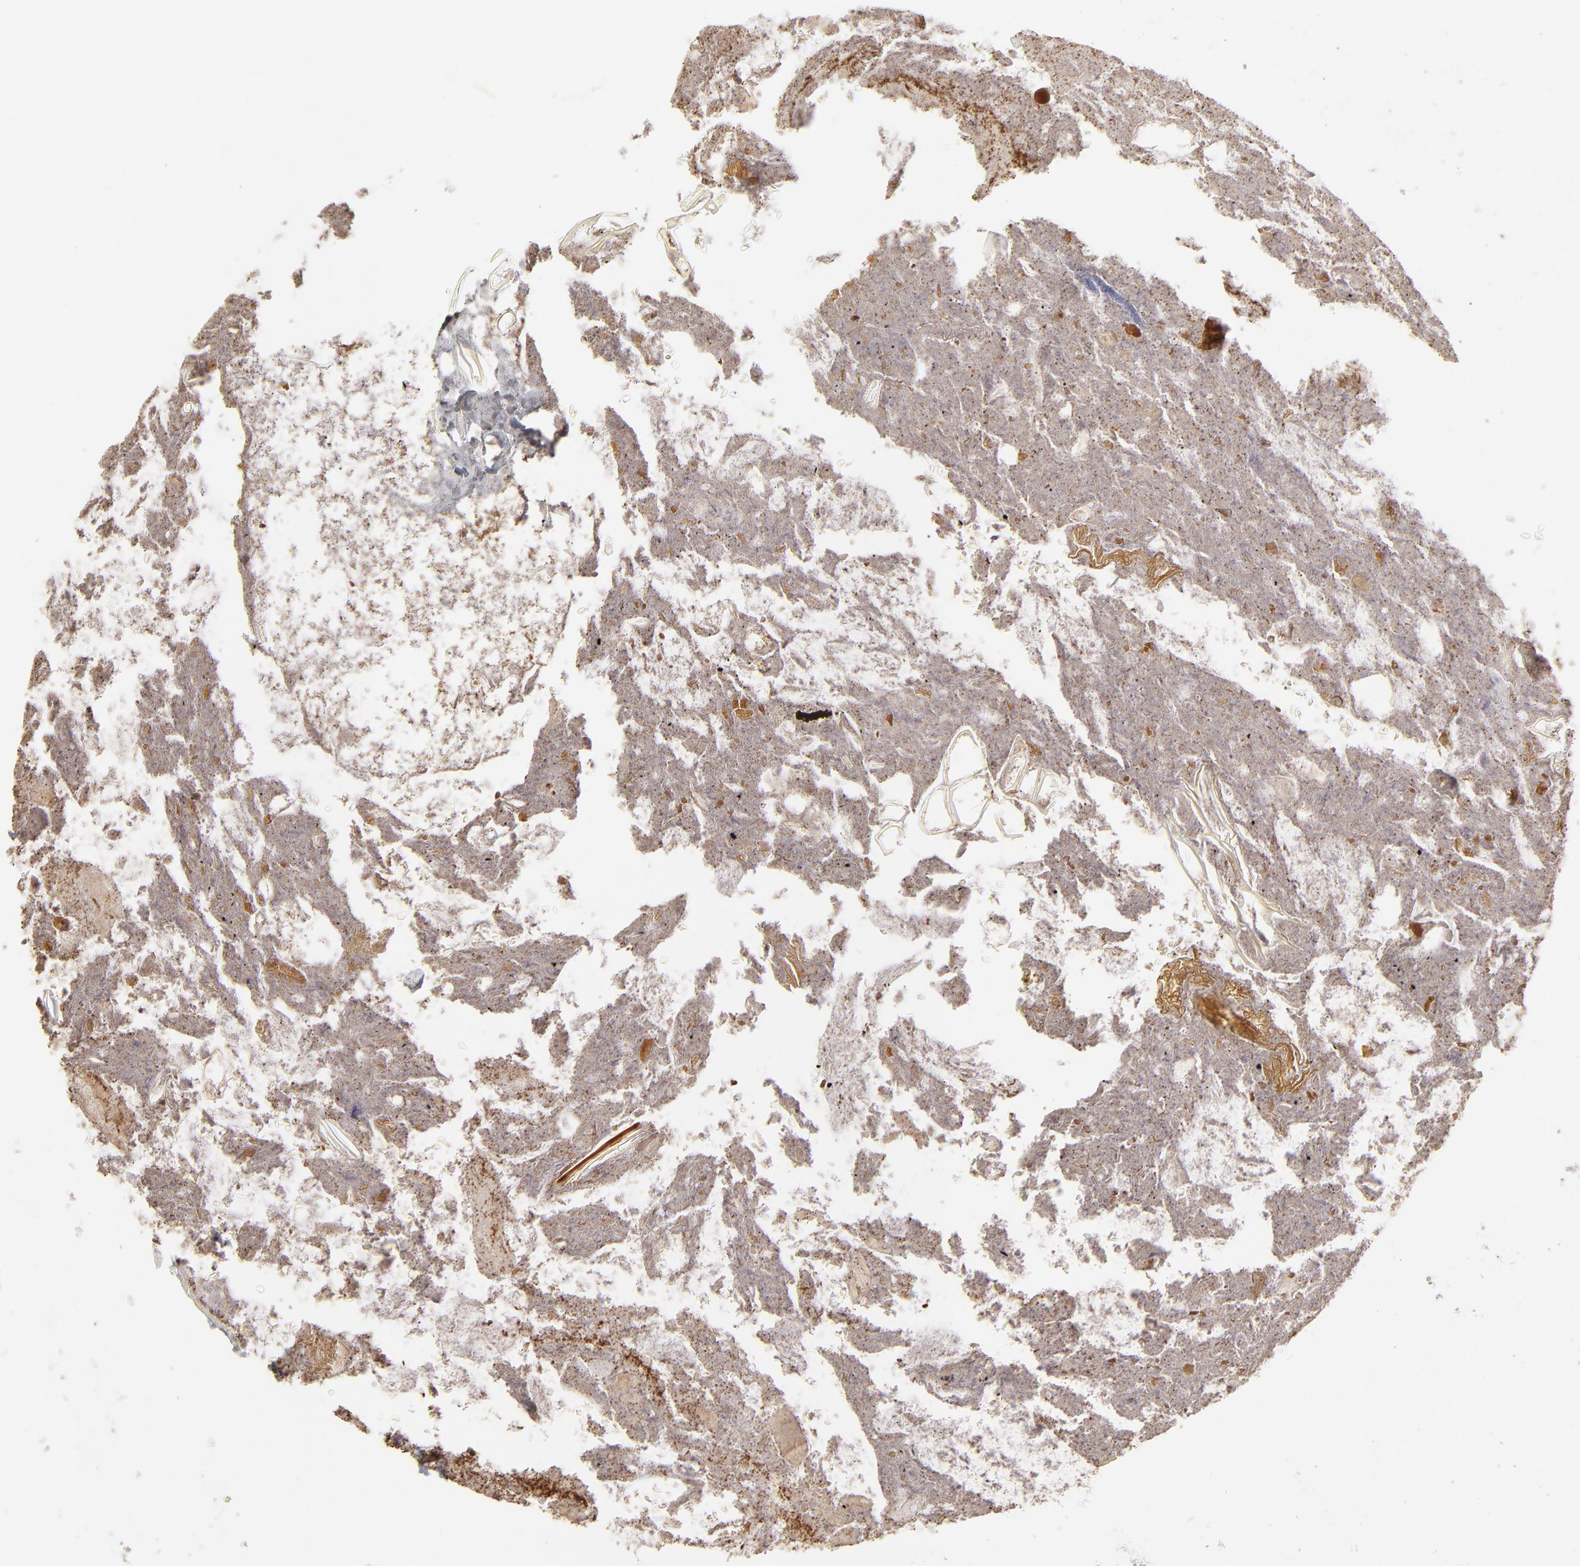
{"staining": {"intensity": "negative", "quantity": "none", "location": "none"}, "tissue": "appendix", "cell_type": "Glandular cells", "image_type": "normal", "snomed": [{"axis": "morphology", "description": "Normal tissue, NOS"}, {"axis": "topography", "description": "Appendix"}], "caption": "Protein analysis of normal appendix shows no significant expression in glandular cells. (Brightfield microscopy of DAB IHC at high magnification).", "gene": "WIPF1", "patient": {"sex": "female", "age": 10}}